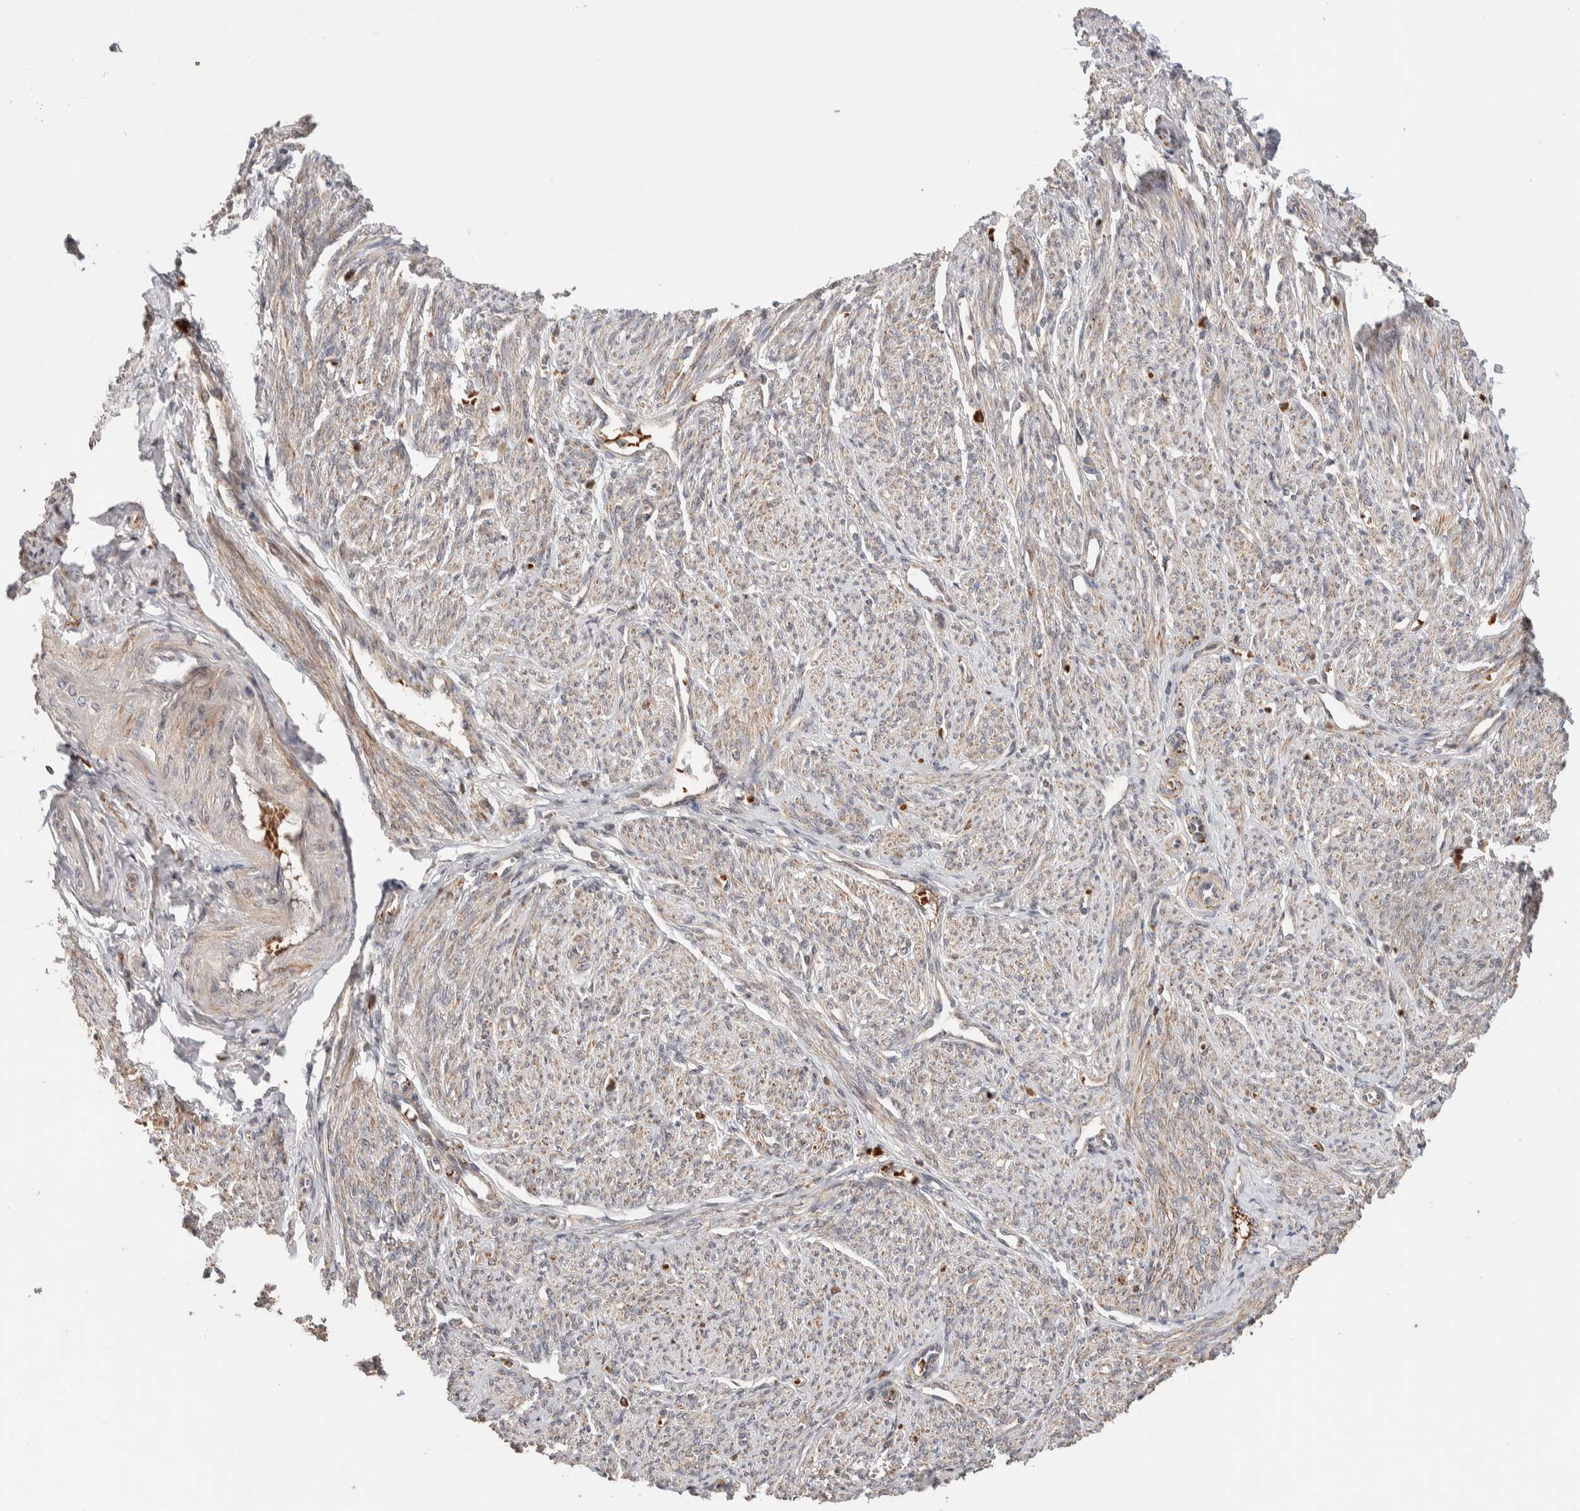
{"staining": {"intensity": "moderate", "quantity": "25%-75%", "location": "cytoplasmic/membranous"}, "tissue": "smooth muscle", "cell_type": "Smooth muscle cells", "image_type": "normal", "snomed": [{"axis": "morphology", "description": "Normal tissue, NOS"}, {"axis": "topography", "description": "Smooth muscle"}], "caption": "Immunohistochemical staining of benign human smooth muscle displays moderate cytoplasmic/membranous protein positivity in approximately 25%-75% of smooth muscle cells.", "gene": "CASK", "patient": {"sex": "female", "age": 65}}